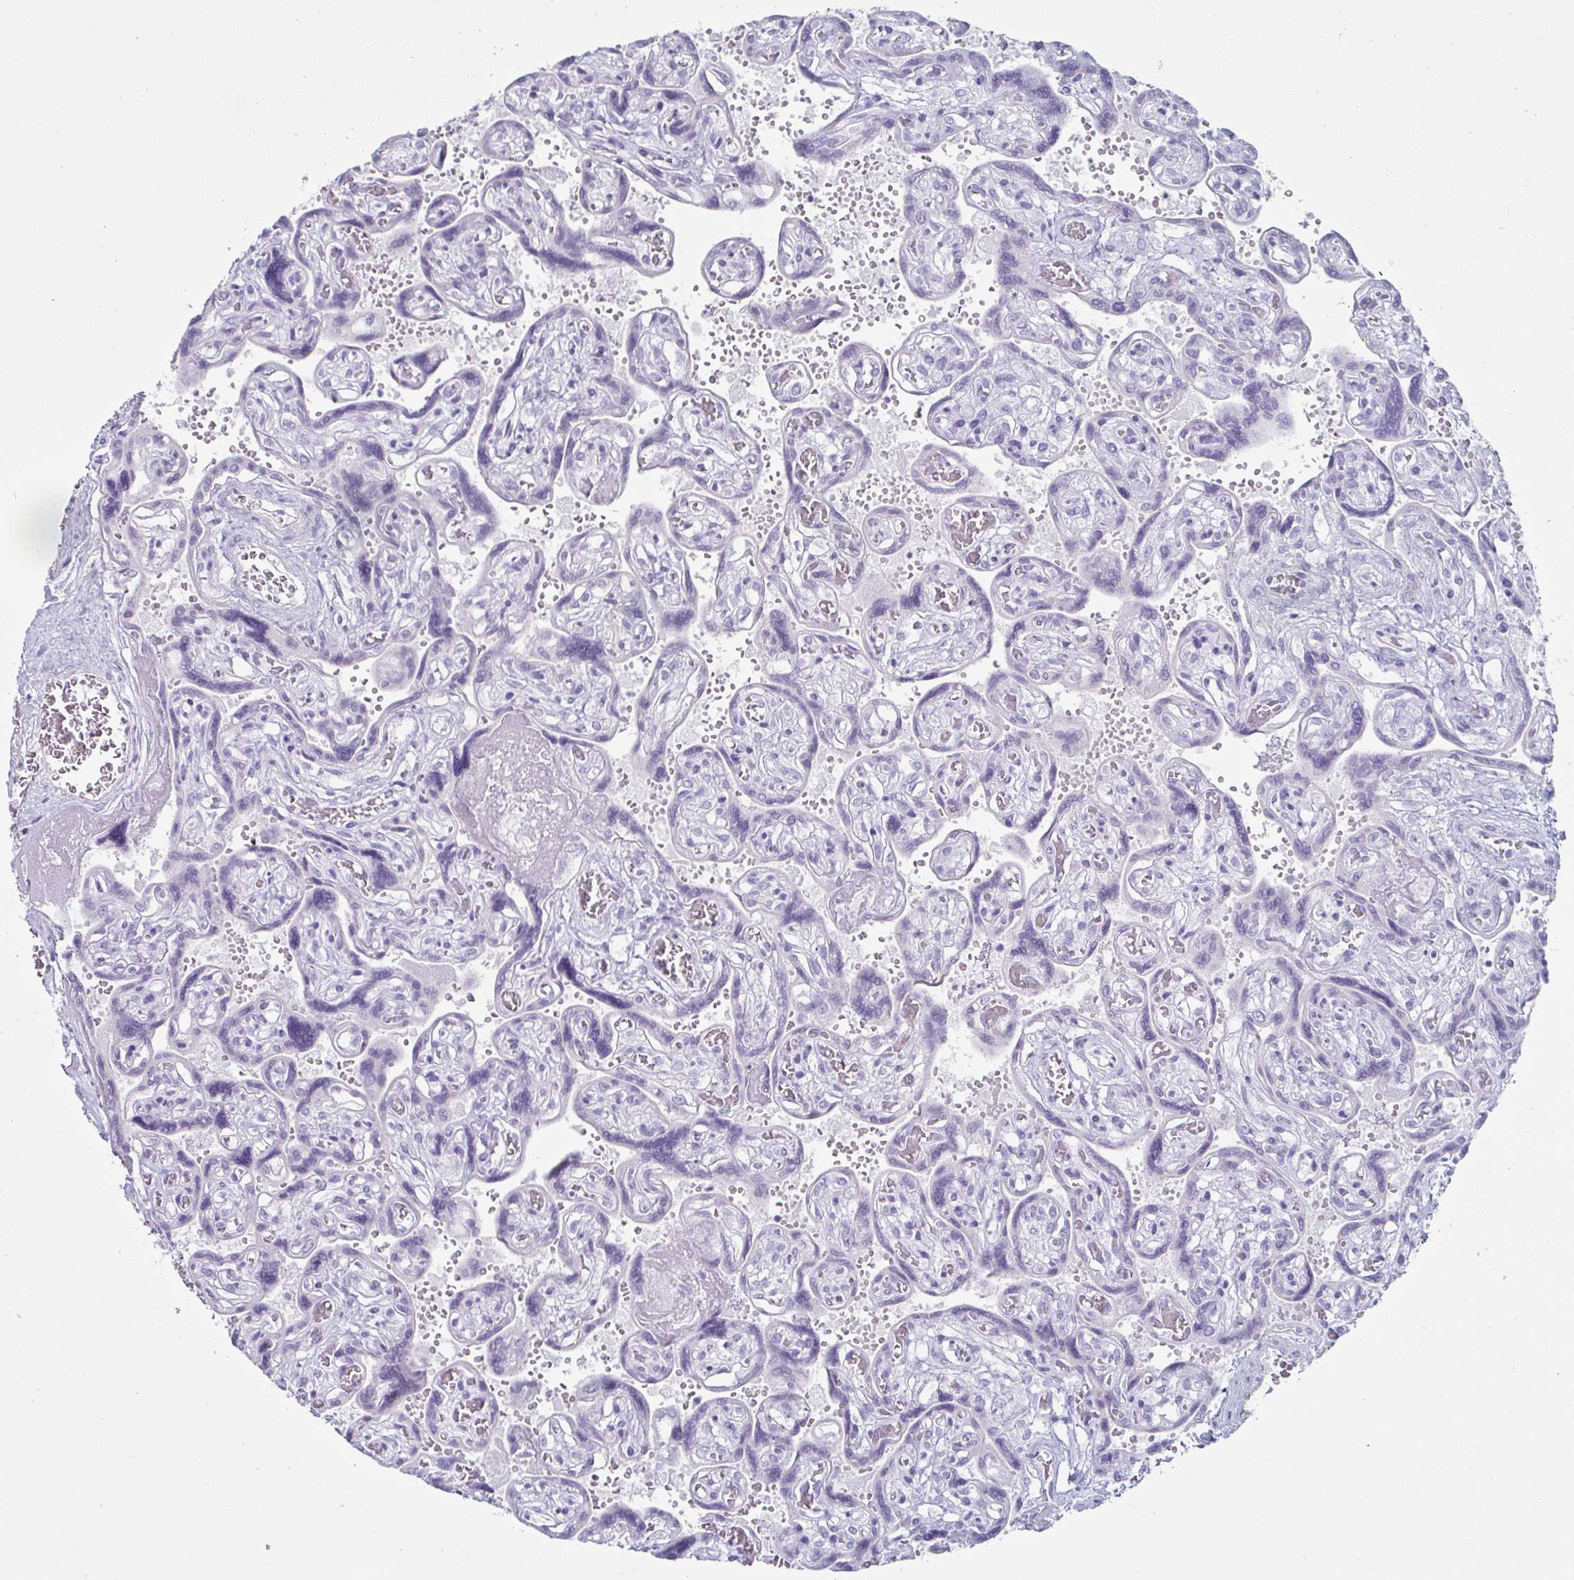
{"staining": {"intensity": "negative", "quantity": "none", "location": "none"}, "tissue": "placenta", "cell_type": "Decidual cells", "image_type": "normal", "snomed": [{"axis": "morphology", "description": "Normal tissue, NOS"}, {"axis": "topography", "description": "Placenta"}], "caption": "Immunohistochemistry histopathology image of unremarkable placenta stained for a protein (brown), which shows no expression in decidual cells.", "gene": "CREG2", "patient": {"sex": "female", "age": 32}}